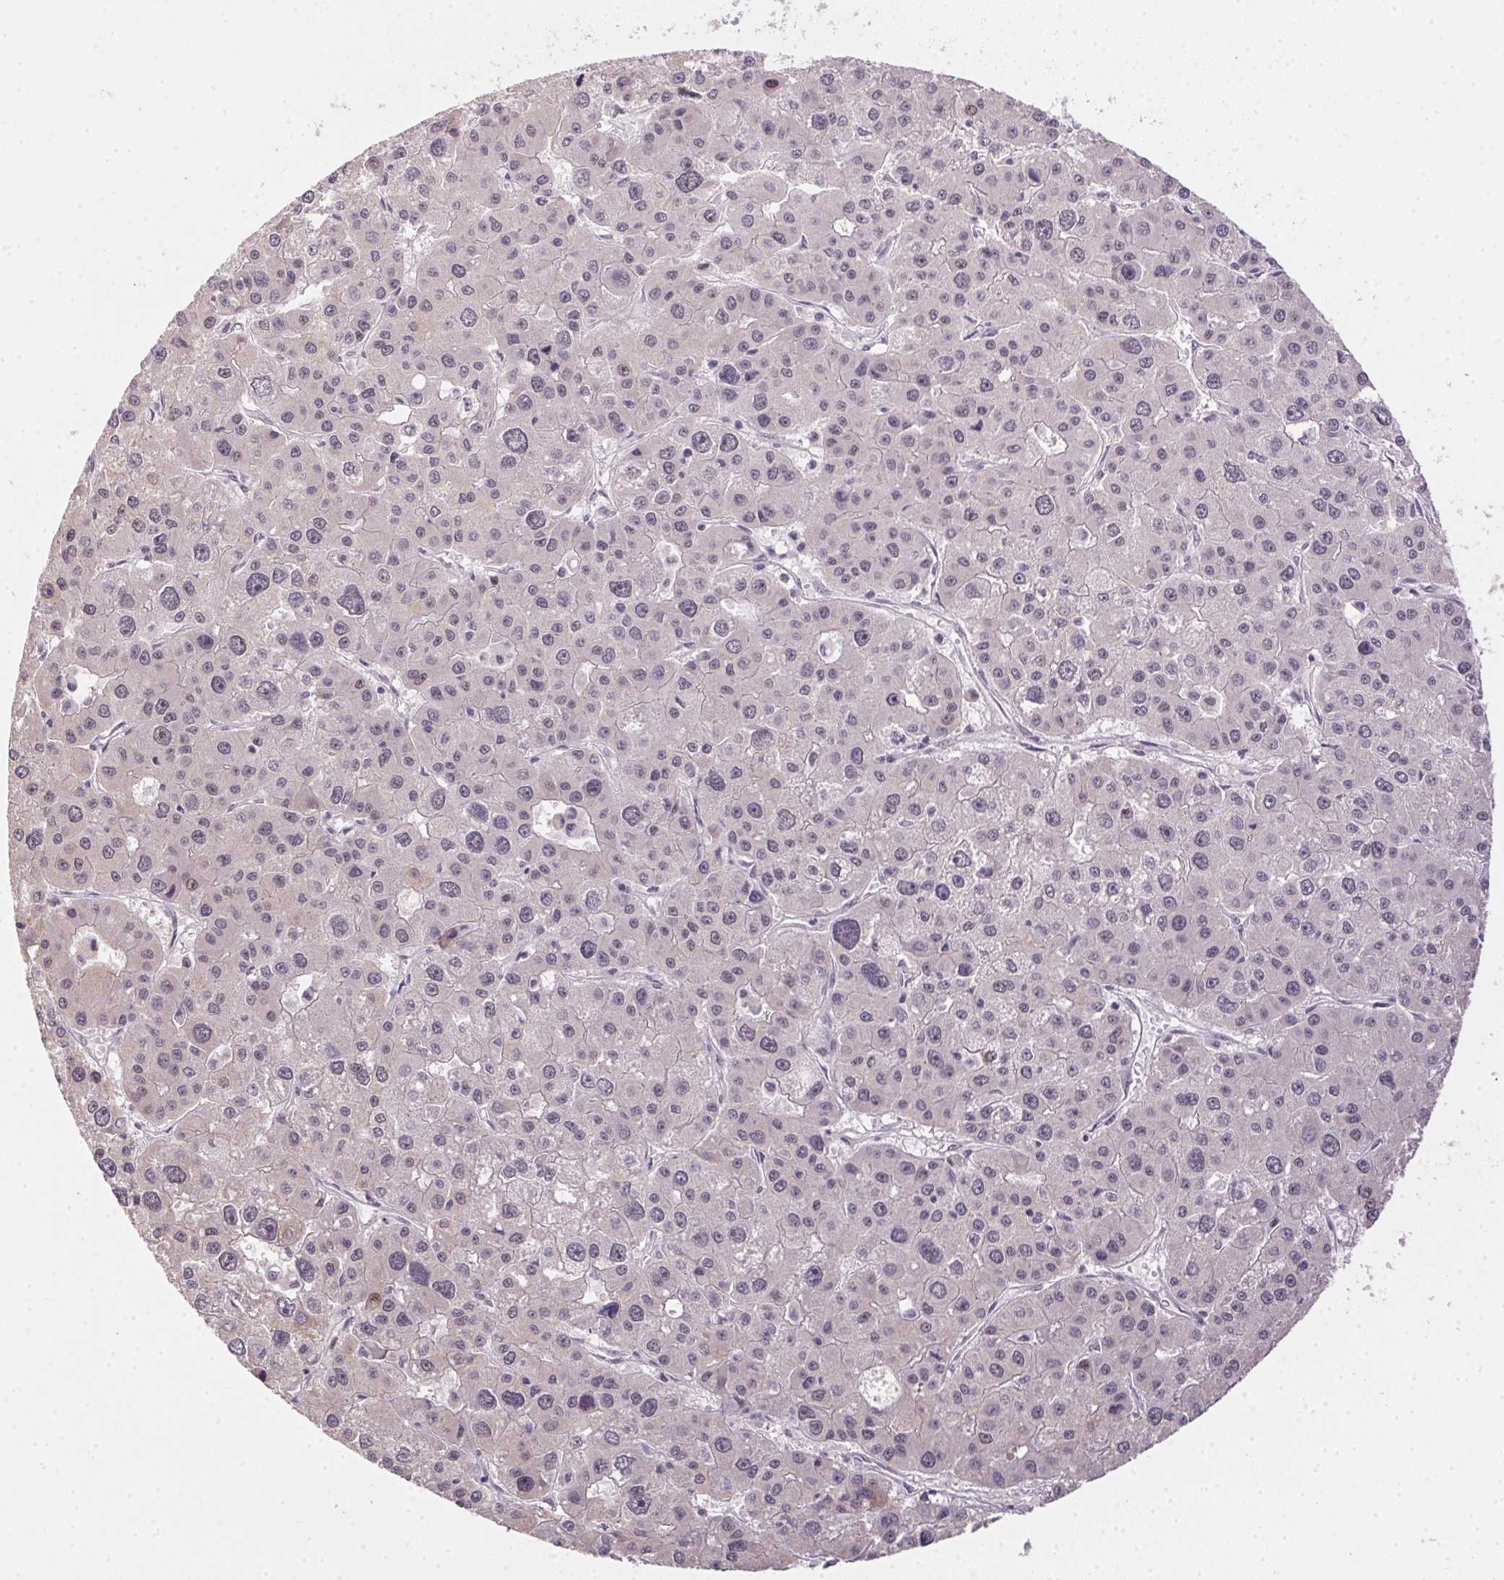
{"staining": {"intensity": "negative", "quantity": "none", "location": "none"}, "tissue": "liver cancer", "cell_type": "Tumor cells", "image_type": "cancer", "snomed": [{"axis": "morphology", "description": "Carcinoma, Hepatocellular, NOS"}, {"axis": "topography", "description": "Liver"}], "caption": "Immunohistochemistry (IHC) of human liver hepatocellular carcinoma displays no positivity in tumor cells.", "gene": "KDM4D", "patient": {"sex": "male", "age": 73}}